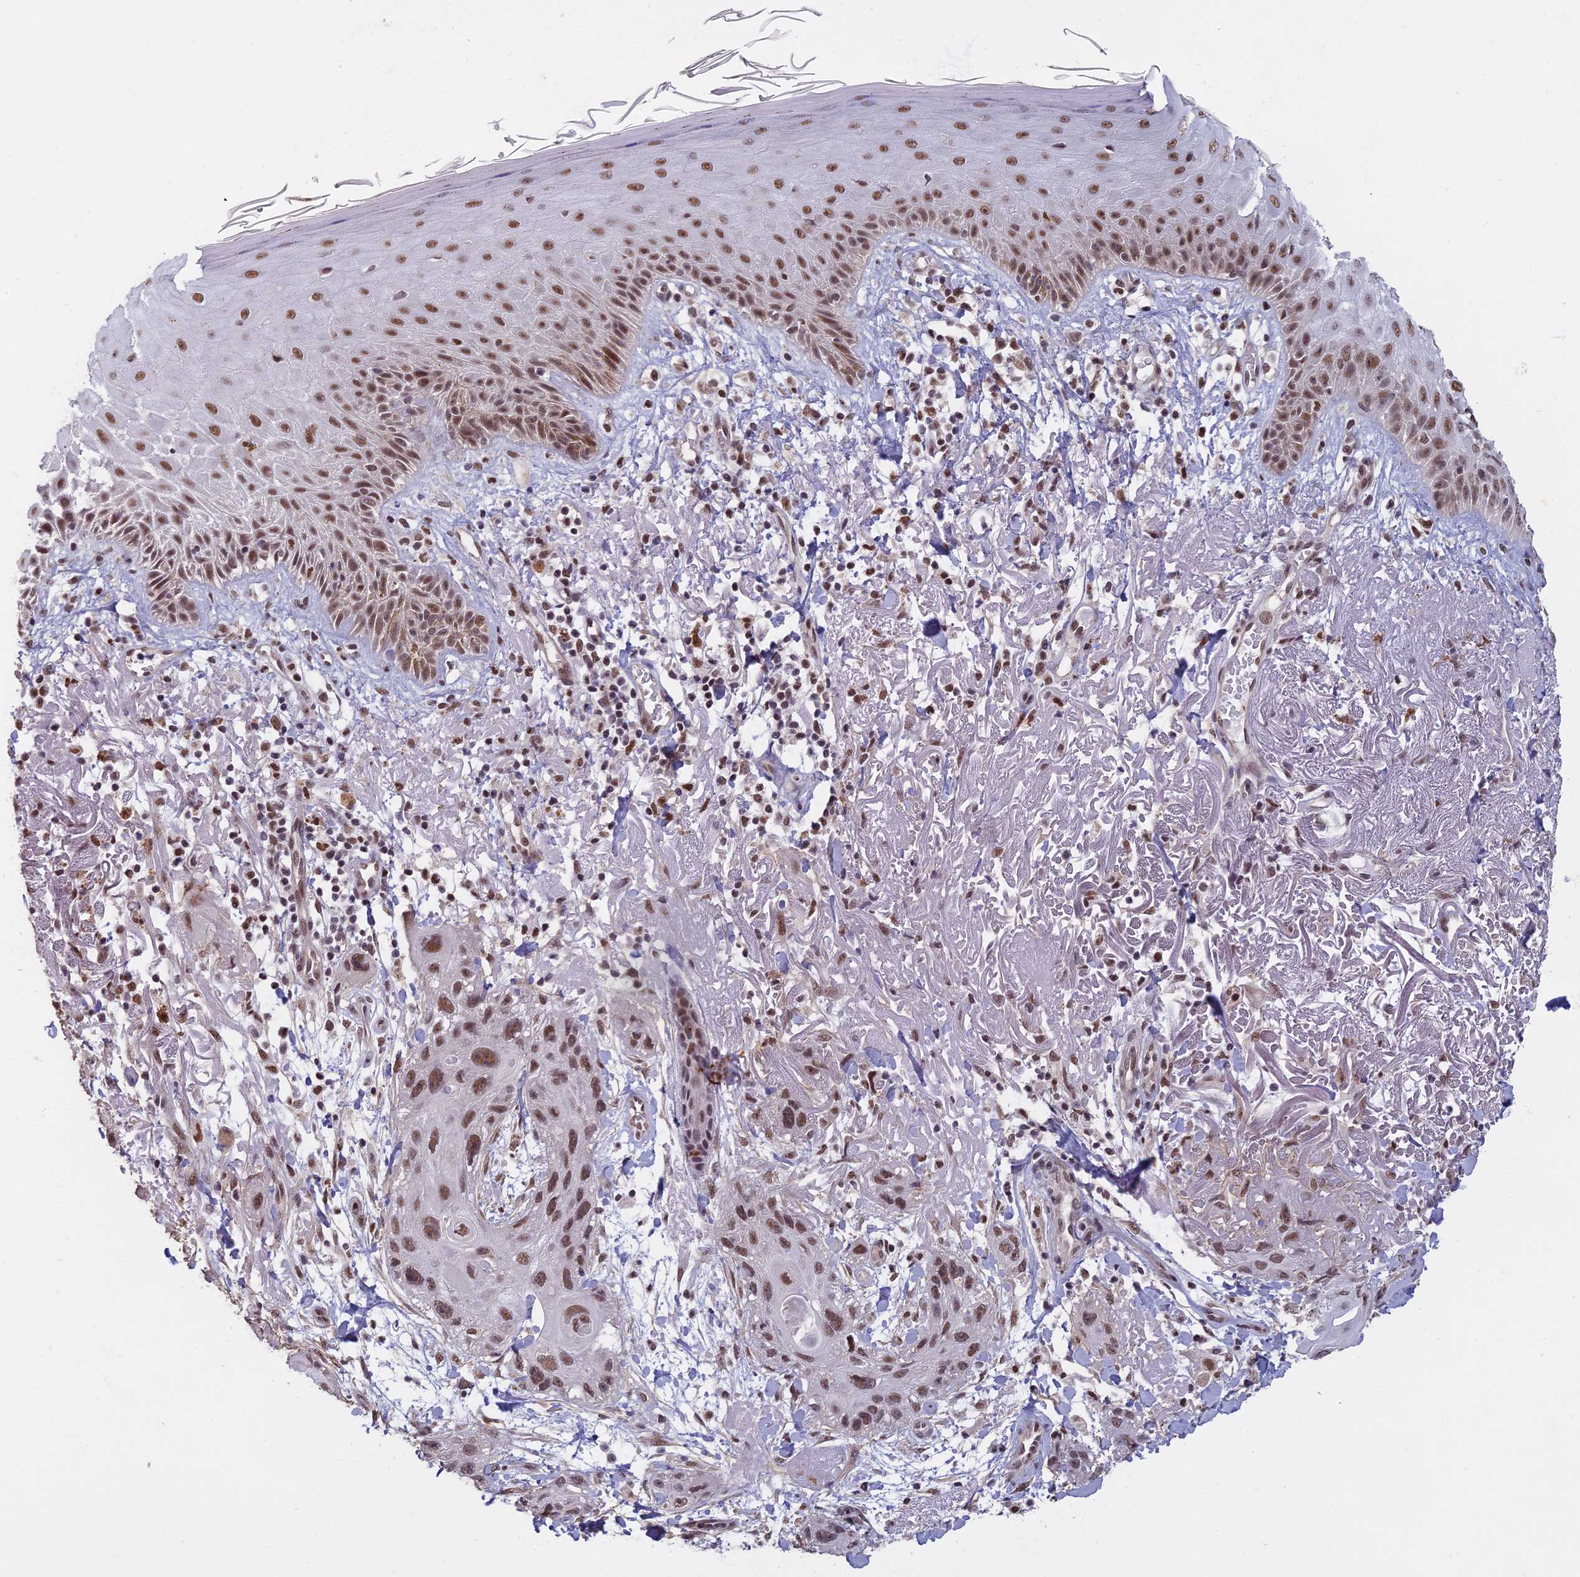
{"staining": {"intensity": "moderate", "quantity": ">75%", "location": "nuclear"}, "tissue": "skin cancer", "cell_type": "Tumor cells", "image_type": "cancer", "snomed": [{"axis": "morphology", "description": "Normal tissue, NOS"}, {"axis": "morphology", "description": "Squamous cell carcinoma, NOS"}, {"axis": "topography", "description": "Skin"}], "caption": "A brown stain labels moderate nuclear positivity of a protein in squamous cell carcinoma (skin) tumor cells.", "gene": "MORF4L1", "patient": {"sex": "male", "age": 72}}